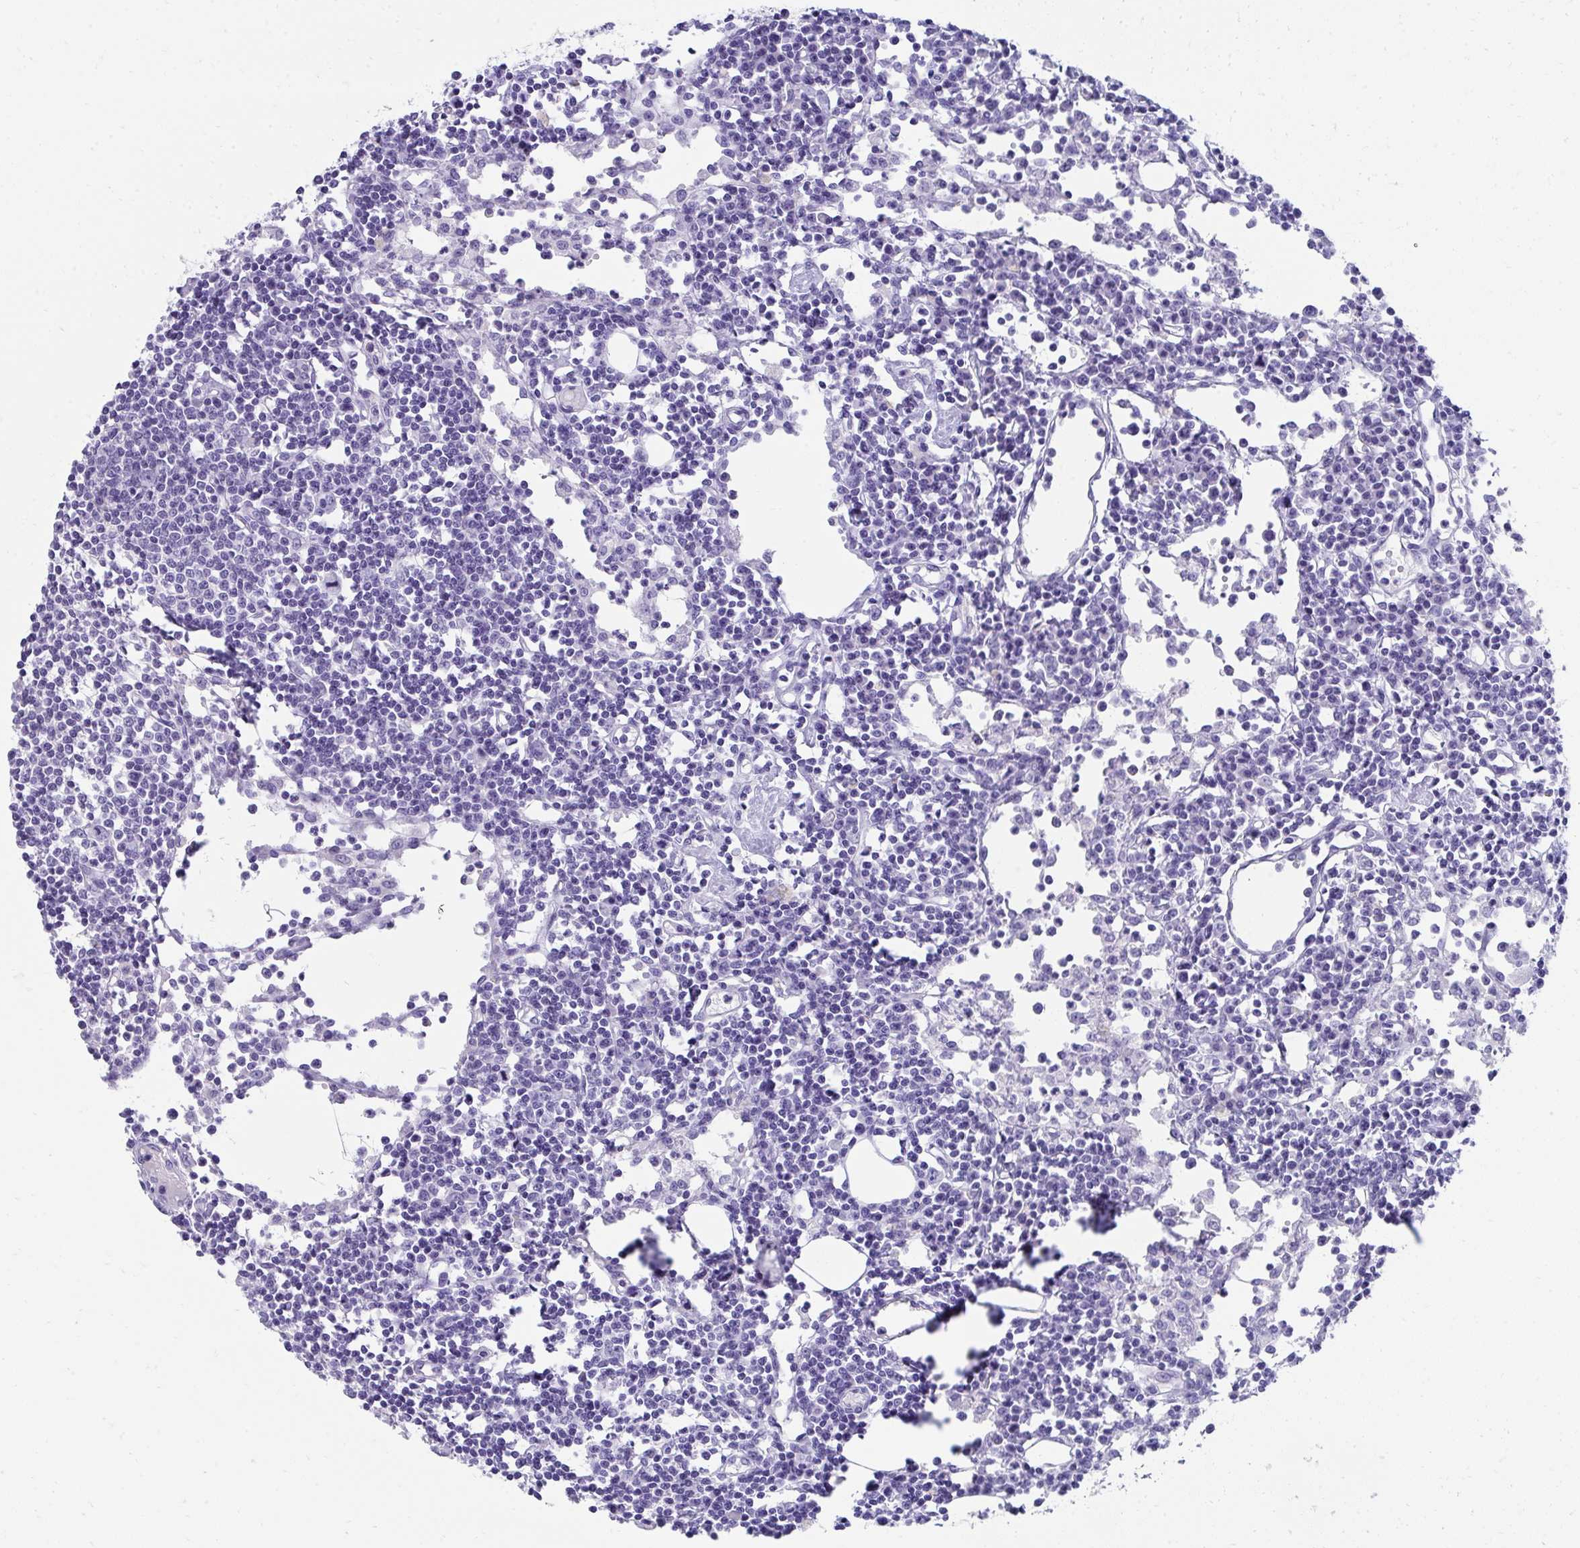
{"staining": {"intensity": "negative", "quantity": "none", "location": "none"}, "tissue": "lymph node", "cell_type": "Germinal center cells", "image_type": "normal", "snomed": [{"axis": "morphology", "description": "Normal tissue, NOS"}, {"axis": "topography", "description": "Lymph node"}], "caption": "Protein analysis of normal lymph node displays no significant positivity in germinal center cells. (Immunohistochemistry (ihc), brightfield microscopy, high magnification).", "gene": "SEC14L3", "patient": {"sex": "female", "age": 78}}